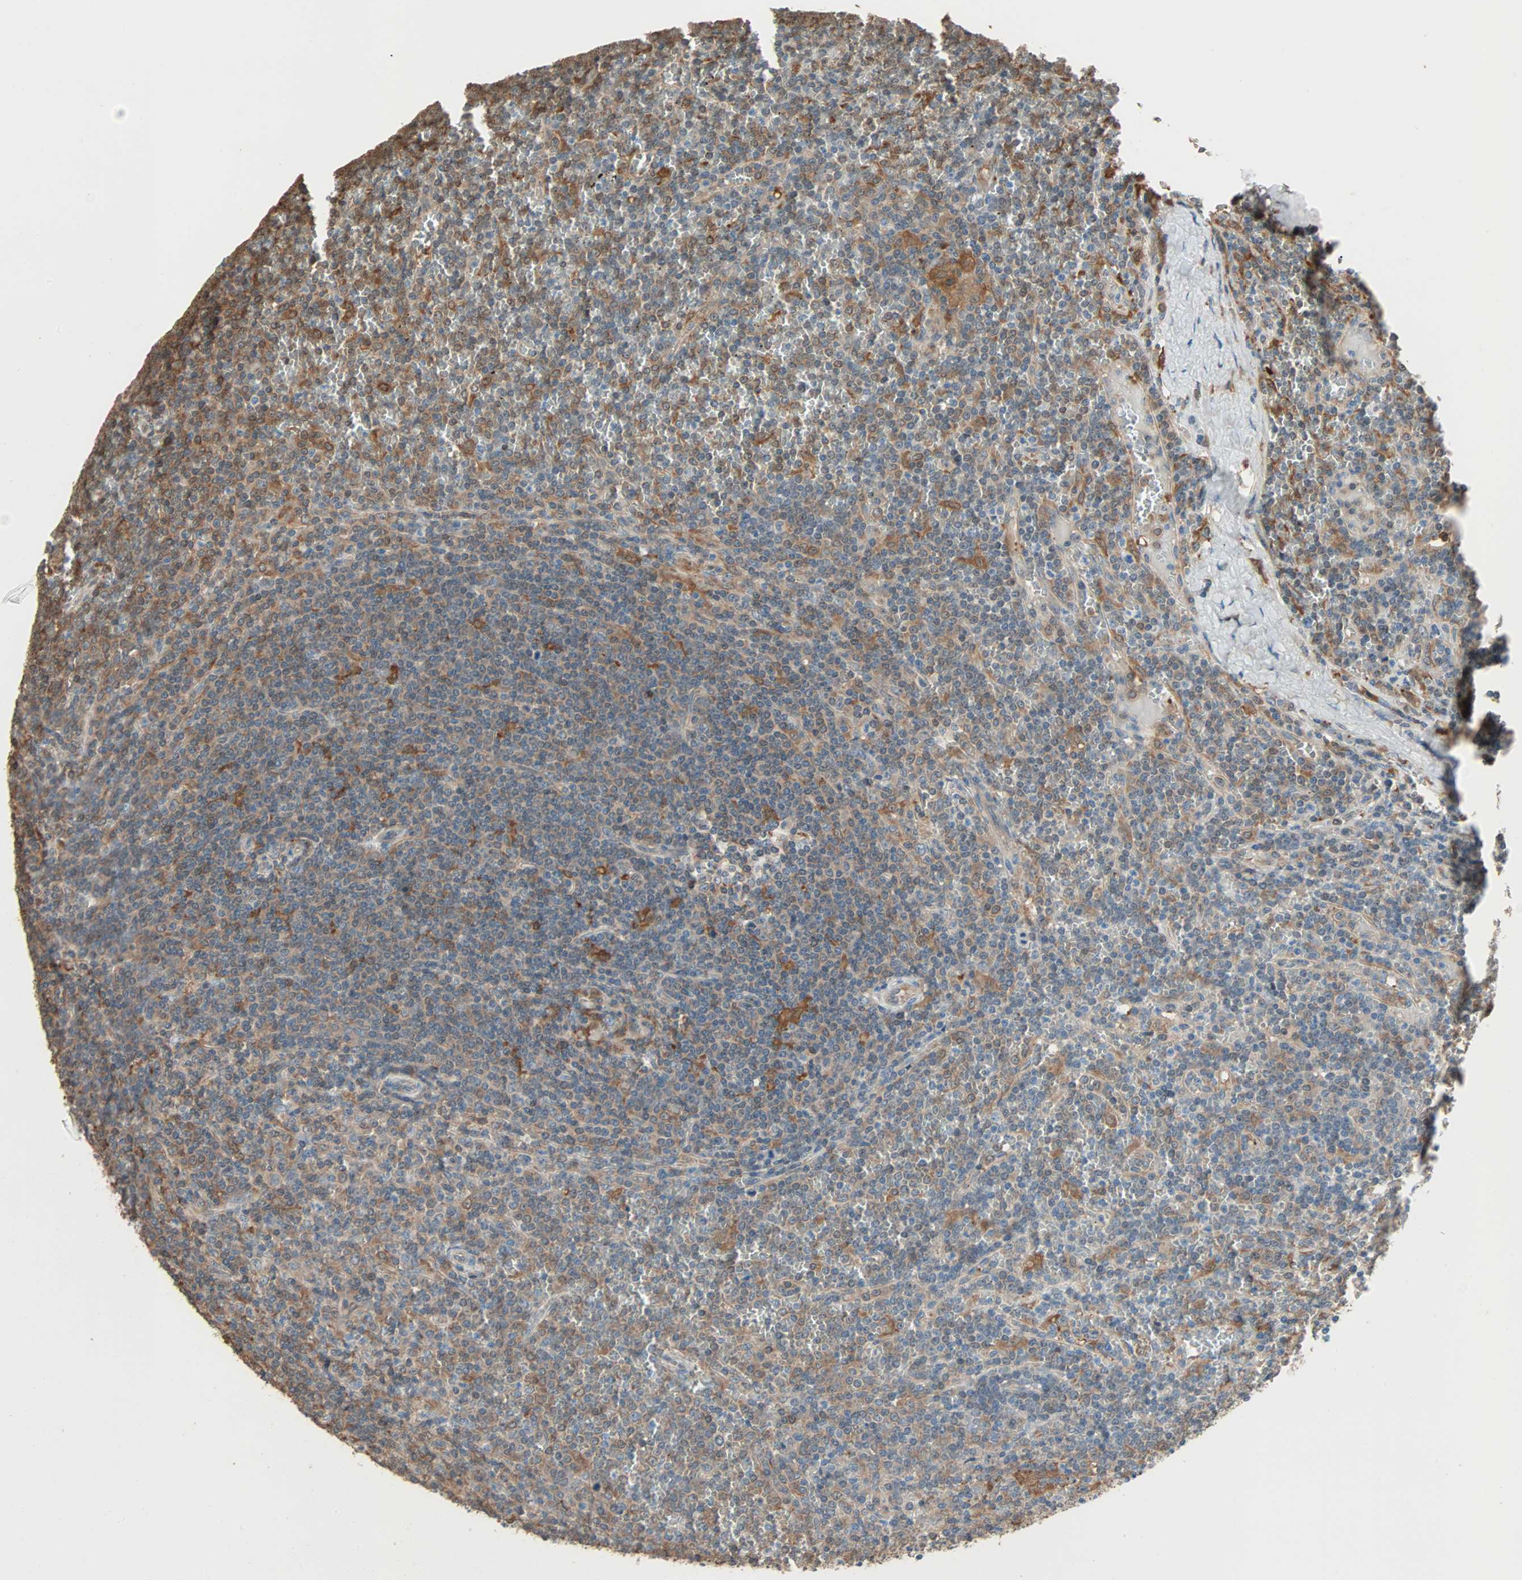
{"staining": {"intensity": "moderate", "quantity": "25%-75%", "location": "cytoplasmic/membranous"}, "tissue": "lymphoma", "cell_type": "Tumor cells", "image_type": "cancer", "snomed": [{"axis": "morphology", "description": "Malignant lymphoma, non-Hodgkin's type, Low grade"}, {"axis": "topography", "description": "Spleen"}], "caption": "A high-resolution micrograph shows immunohistochemistry (IHC) staining of lymphoma, which displays moderate cytoplasmic/membranous staining in about 25%-75% of tumor cells.", "gene": "PRDX1", "patient": {"sex": "female", "age": 19}}